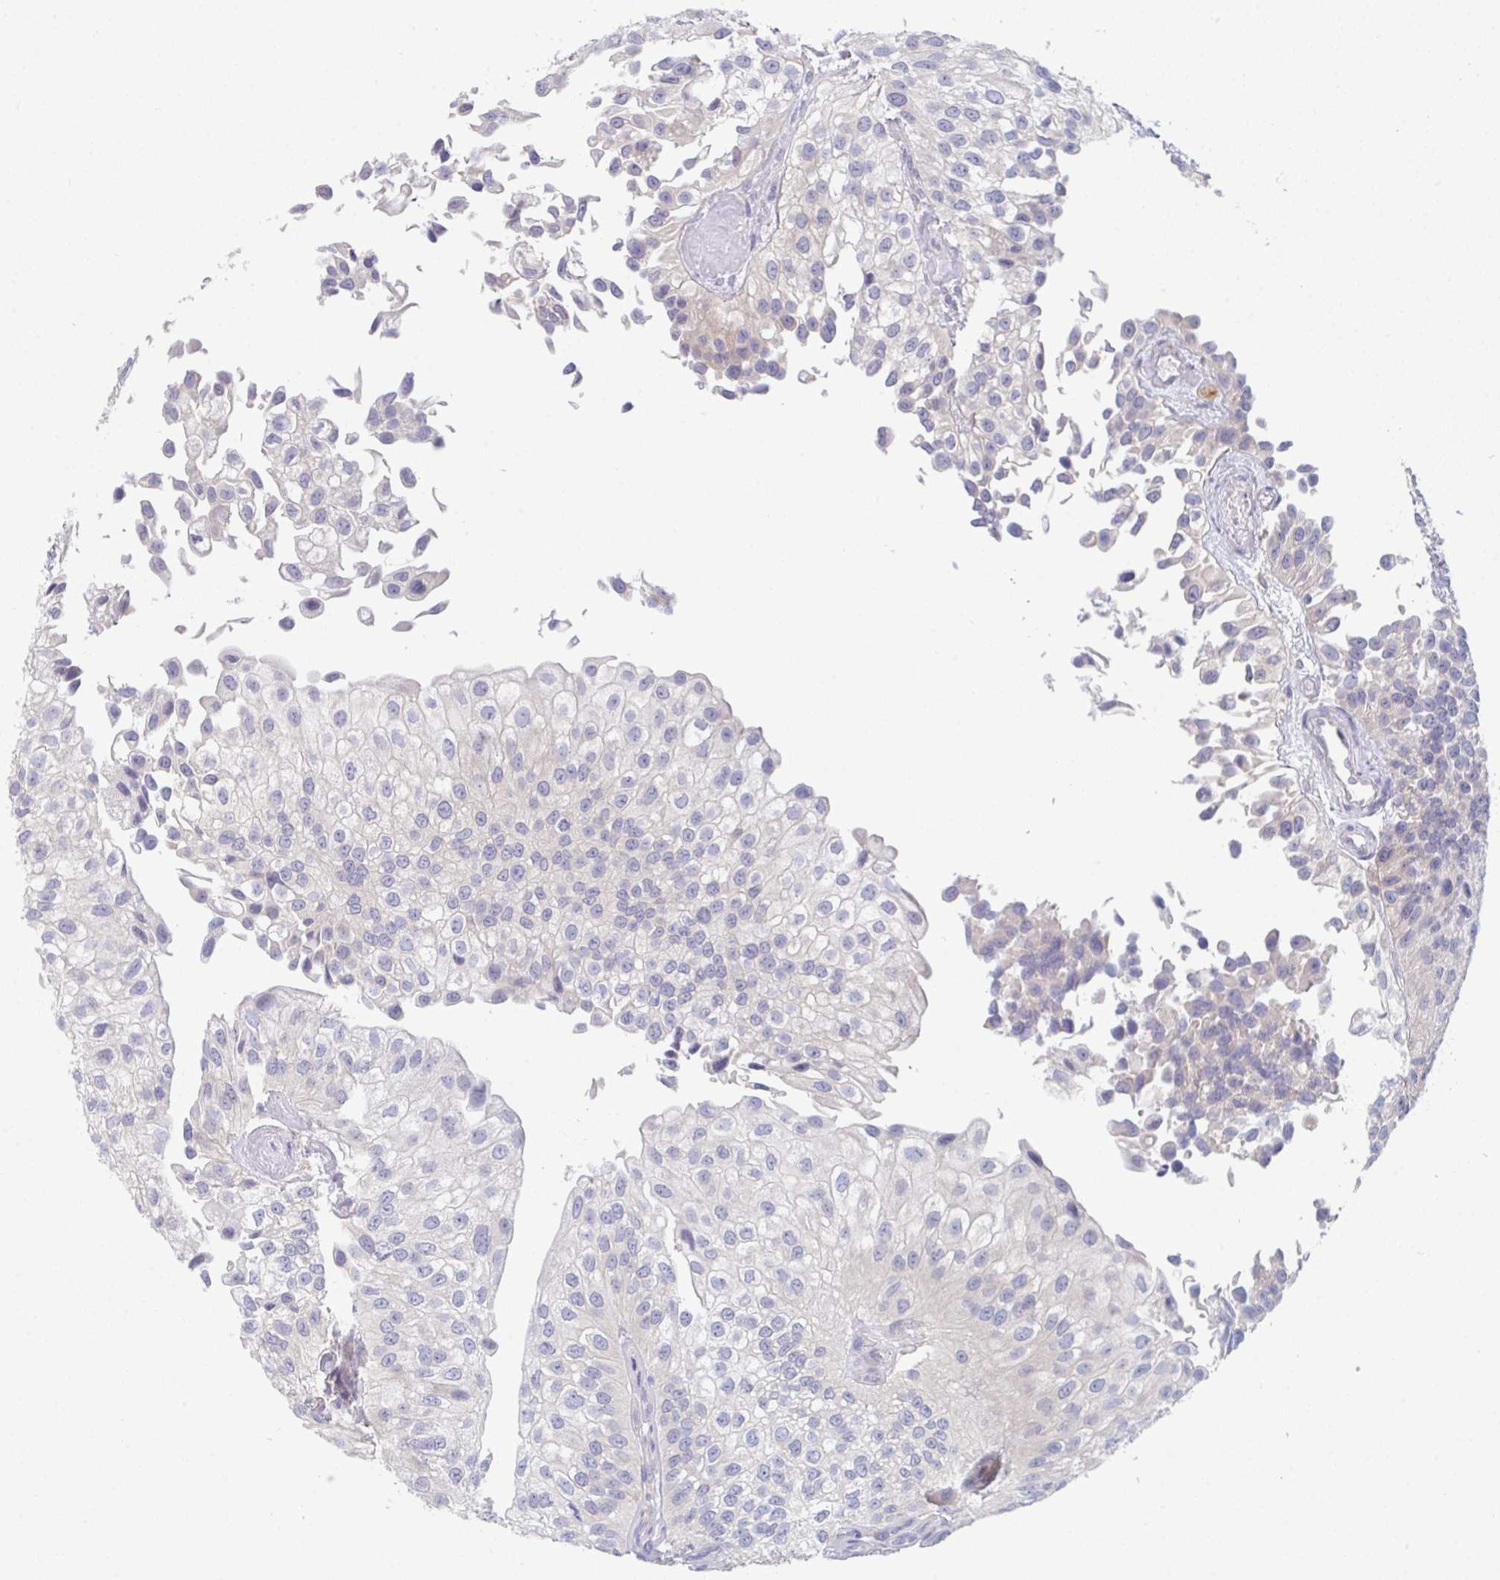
{"staining": {"intensity": "negative", "quantity": "none", "location": "none"}, "tissue": "urothelial cancer", "cell_type": "Tumor cells", "image_type": "cancer", "snomed": [{"axis": "morphology", "description": "Urothelial carcinoma, NOS"}, {"axis": "topography", "description": "Urinary bladder"}], "caption": "DAB (3,3'-diaminobenzidine) immunohistochemical staining of transitional cell carcinoma displays no significant staining in tumor cells.", "gene": "PTPRD", "patient": {"sex": "male", "age": 87}}